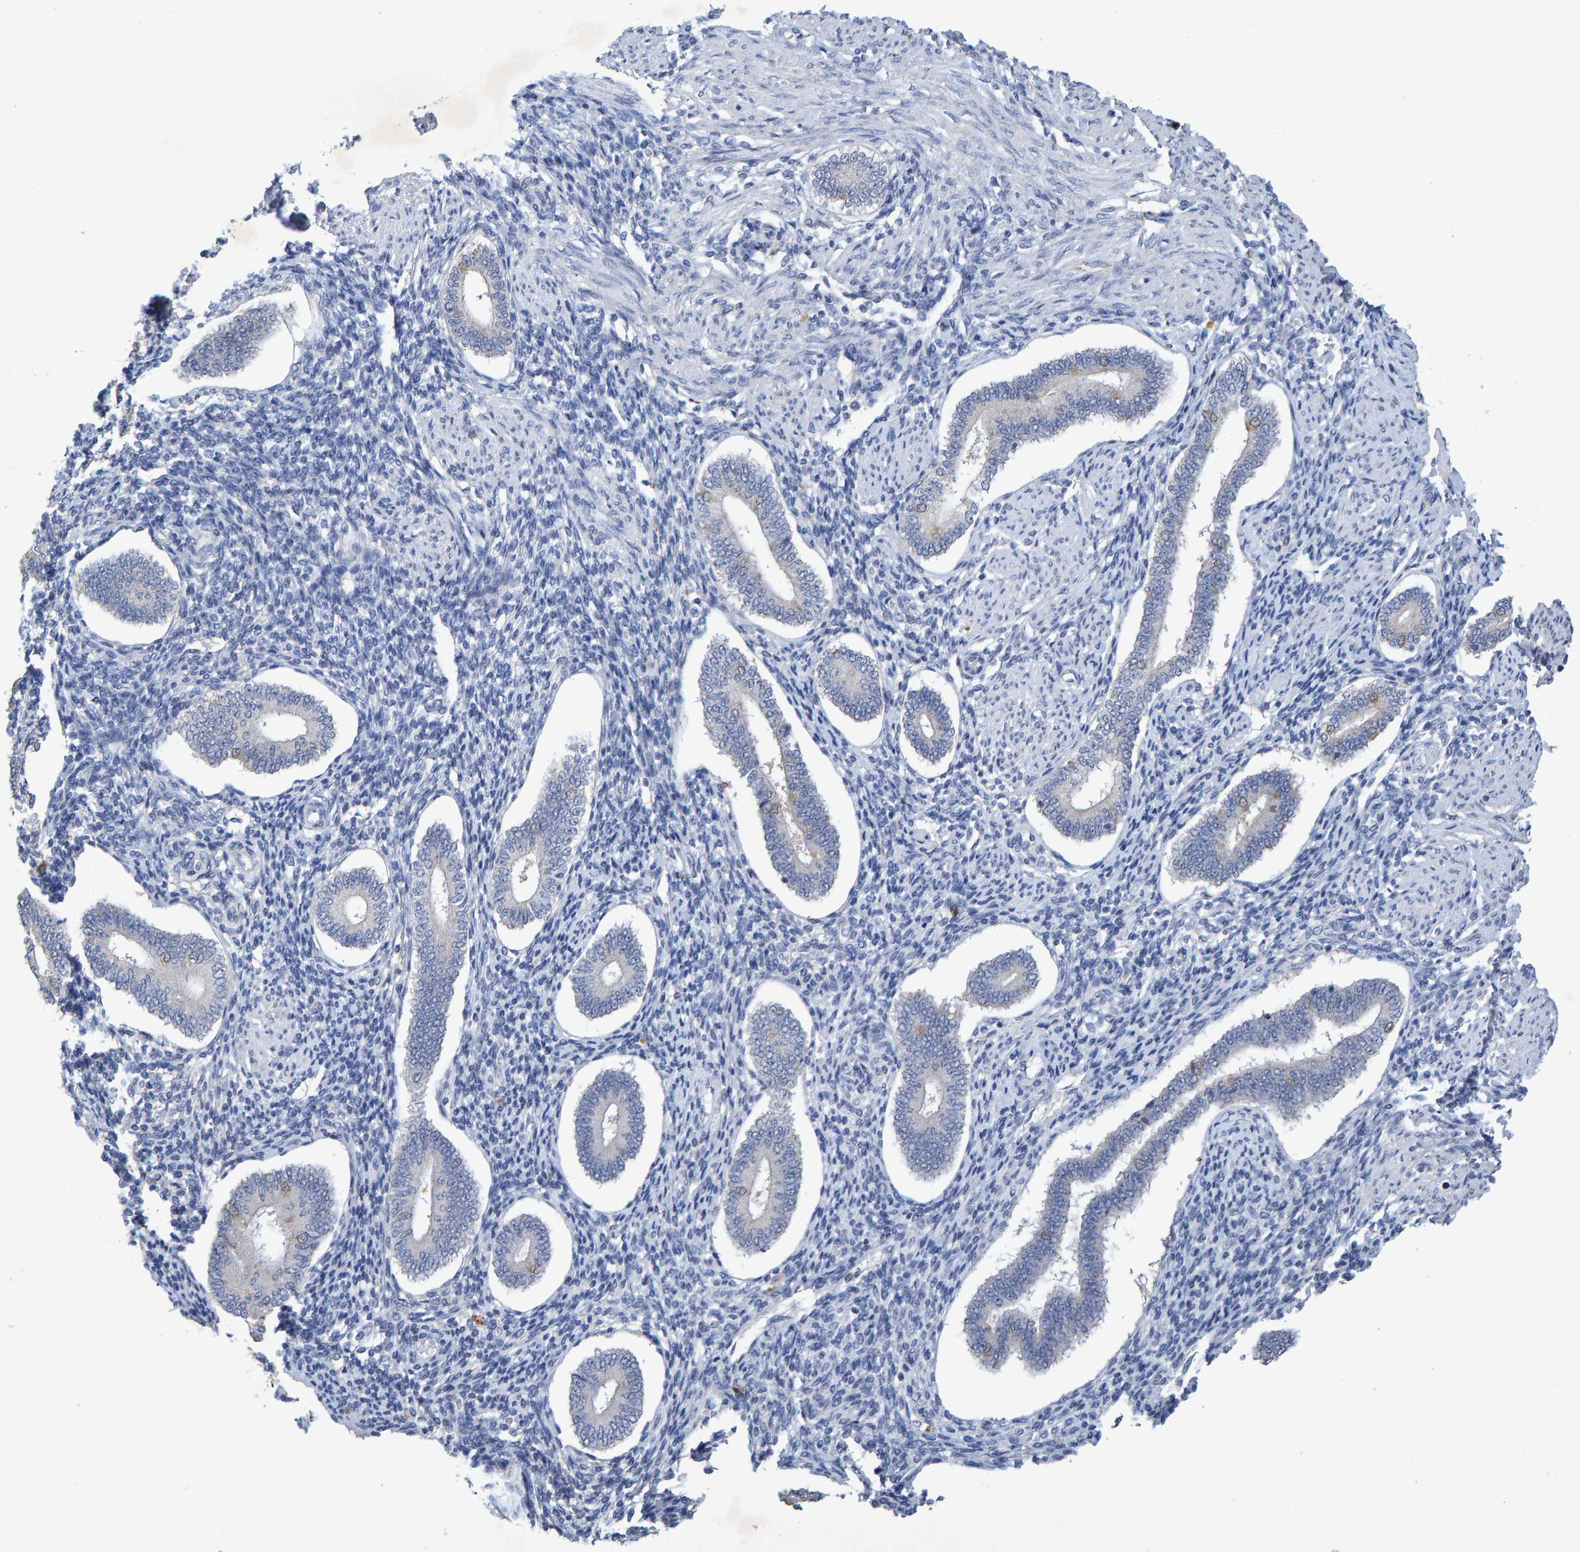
{"staining": {"intensity": "negative", "quantity": "none", "location": "none"}, "tissue": "endometrium", "cell_type": "Cells in endometrial stroma", "image_type": "normal", "snomed": [{"axis": "morphology", "description": "Normal tissue, NOS"}, {"axis": "topography", "description": "Endometrium"}], "caption": "An image of endometrium stained for a protein shows no brown staining in cells in endometrial stroma. (DAB immunohistochemistry, high magnification).", "gene": "CTH", "patient": {"sex": "female", "age": 42}}